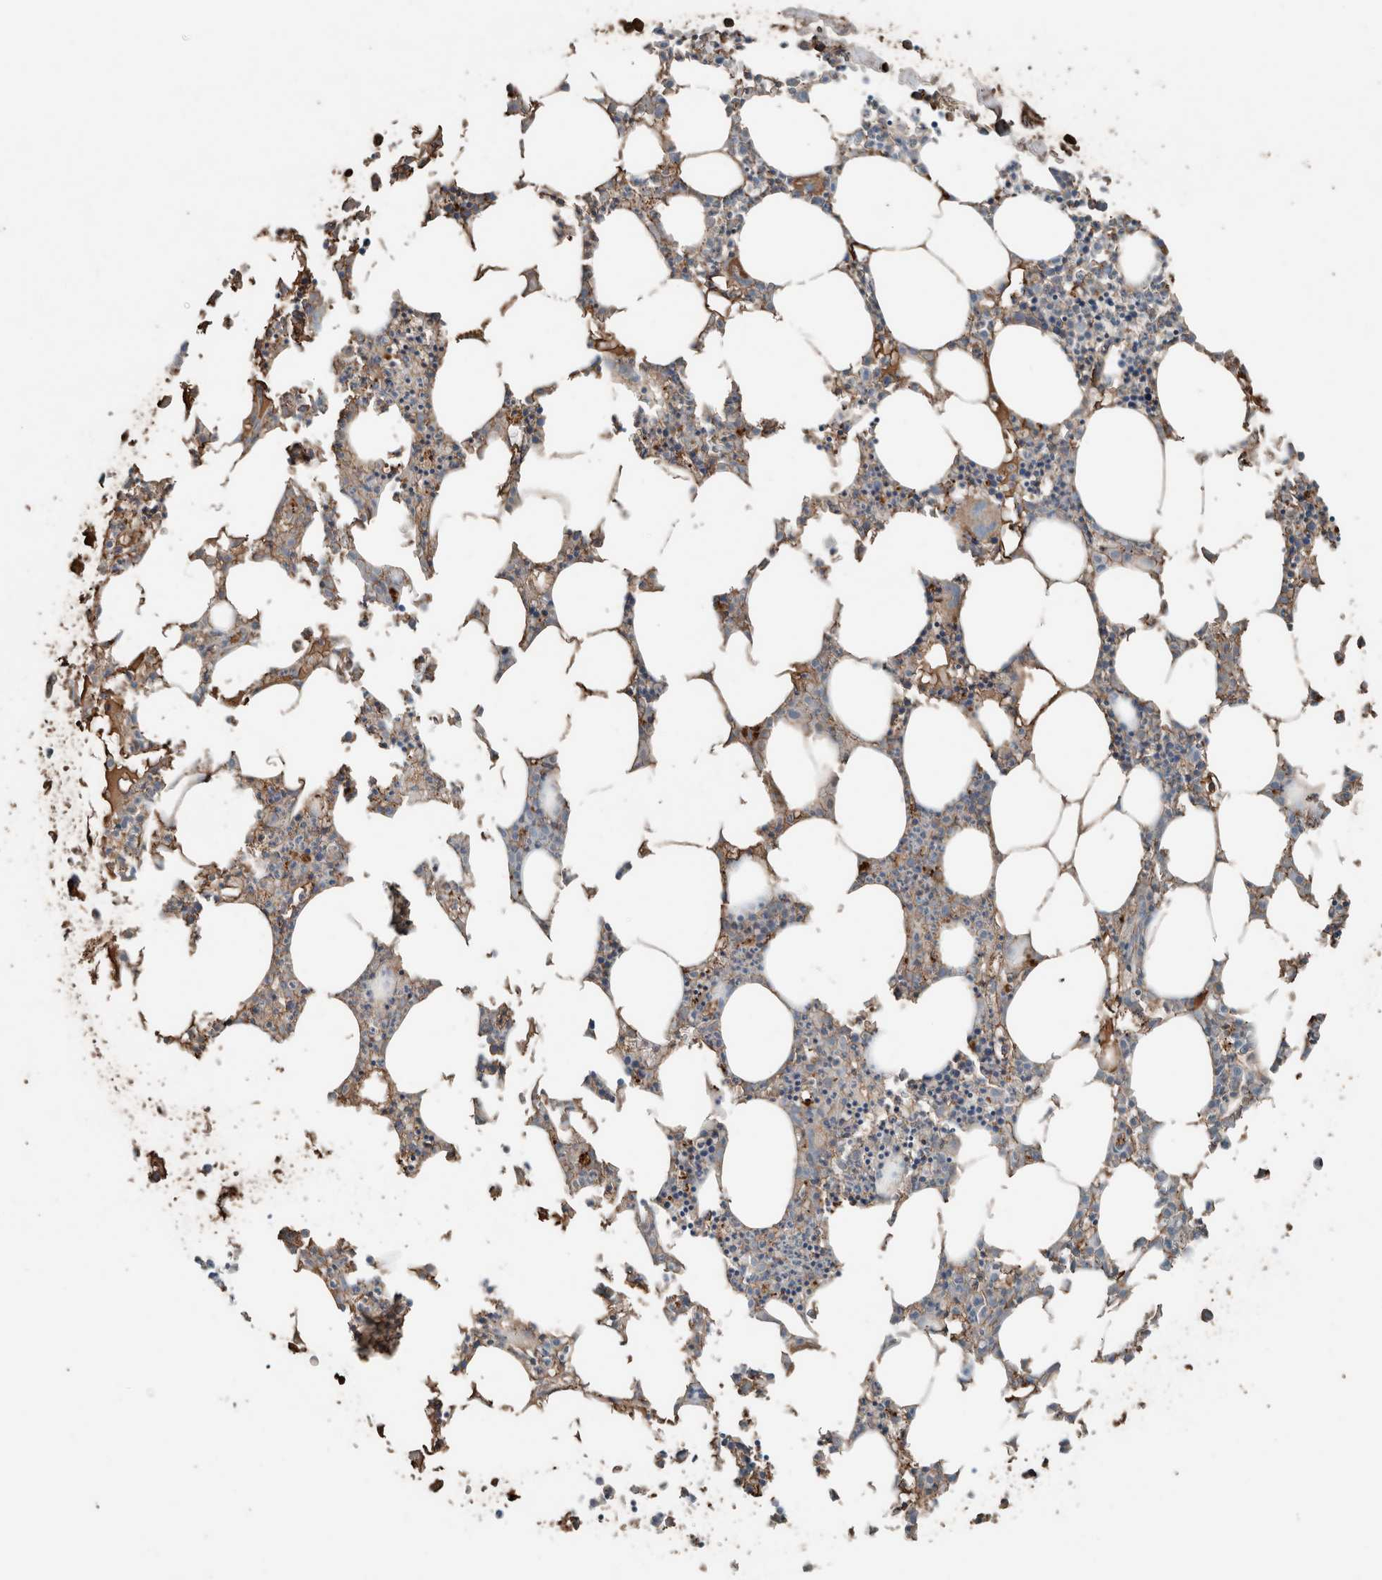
{"staining": {"intensity": "weak", "quantity": "25%-75%", "location": "cytoplasmic/membranous"}, "tissue": "bone marrow", "cell_type": "Hematopoietic cells", "image_type": "normal", "snomed": [{"axis": "morphology", "description": "Normal tissue, NOS"}, {"axis": "morphology", "description": "Inflammation, NOS"}, {"axis": "topography", "description": "Bone marrow"}], "caption": "A low amount of weak cytoplasmic/membranous expression is appreciated in approximately 25%-75% of hematopoietic cells in unremarkable bone marrow.", "gene": "USP34", "patient": {"sex": "female", "age": 62}}